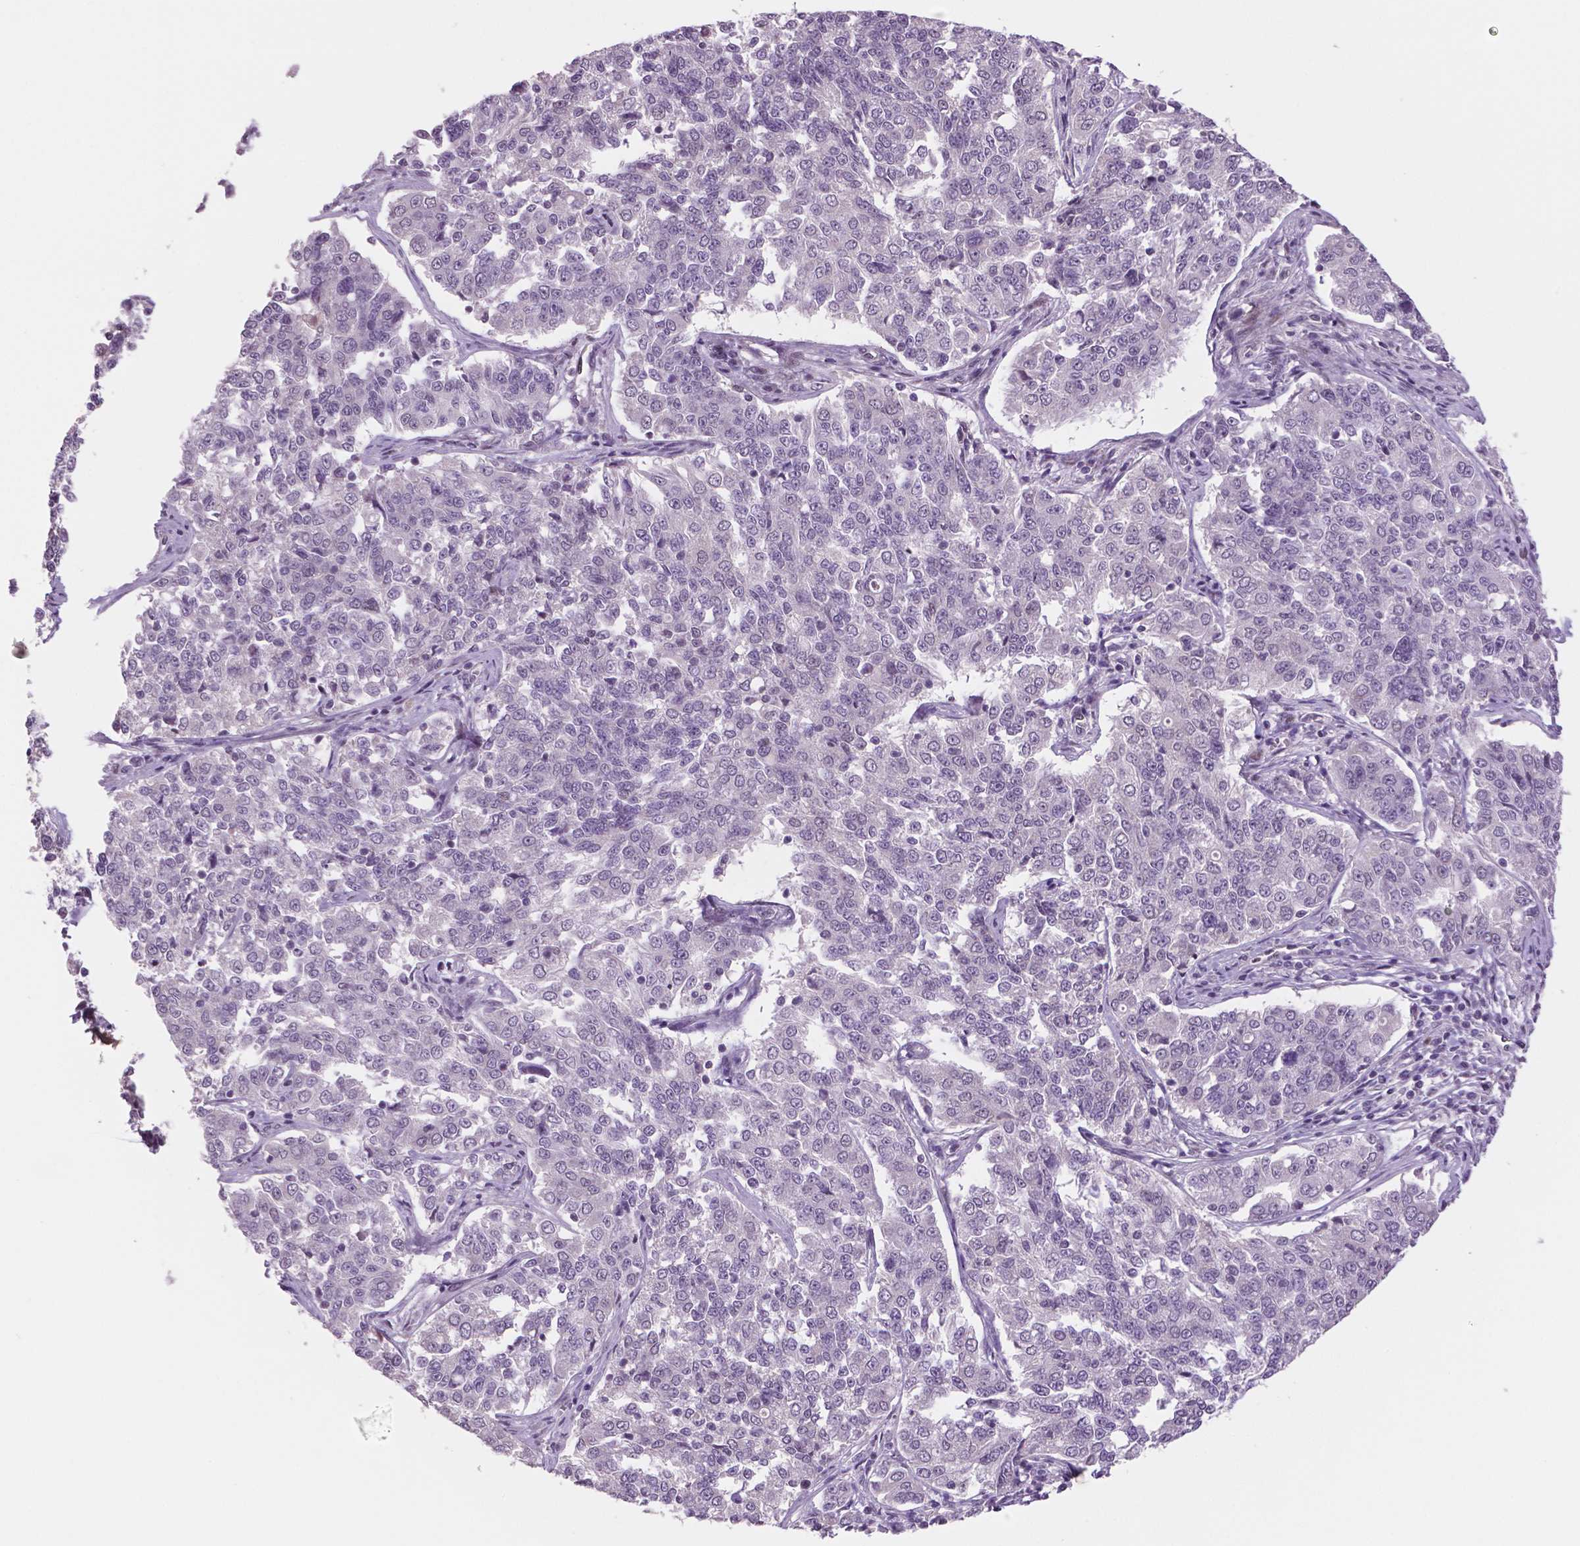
{"staining": {"intensity": "negative", "quantity": "none", "location": "none"}, "tissue": "endometrial cancer", "cell_type": "Tumor cells", "image_type": "cancer", "snomed": [{"axis": "morphology", "description": "Adenocarcinoma, NOS"}, {"axis": "topography", "description": "Endometrium"}], "caption": "Tumor cells are negative for protein expression in human endometrial adenocarcinoma.", "gene": "STAT3", "patient": {"sex": "female", "age": 43}}